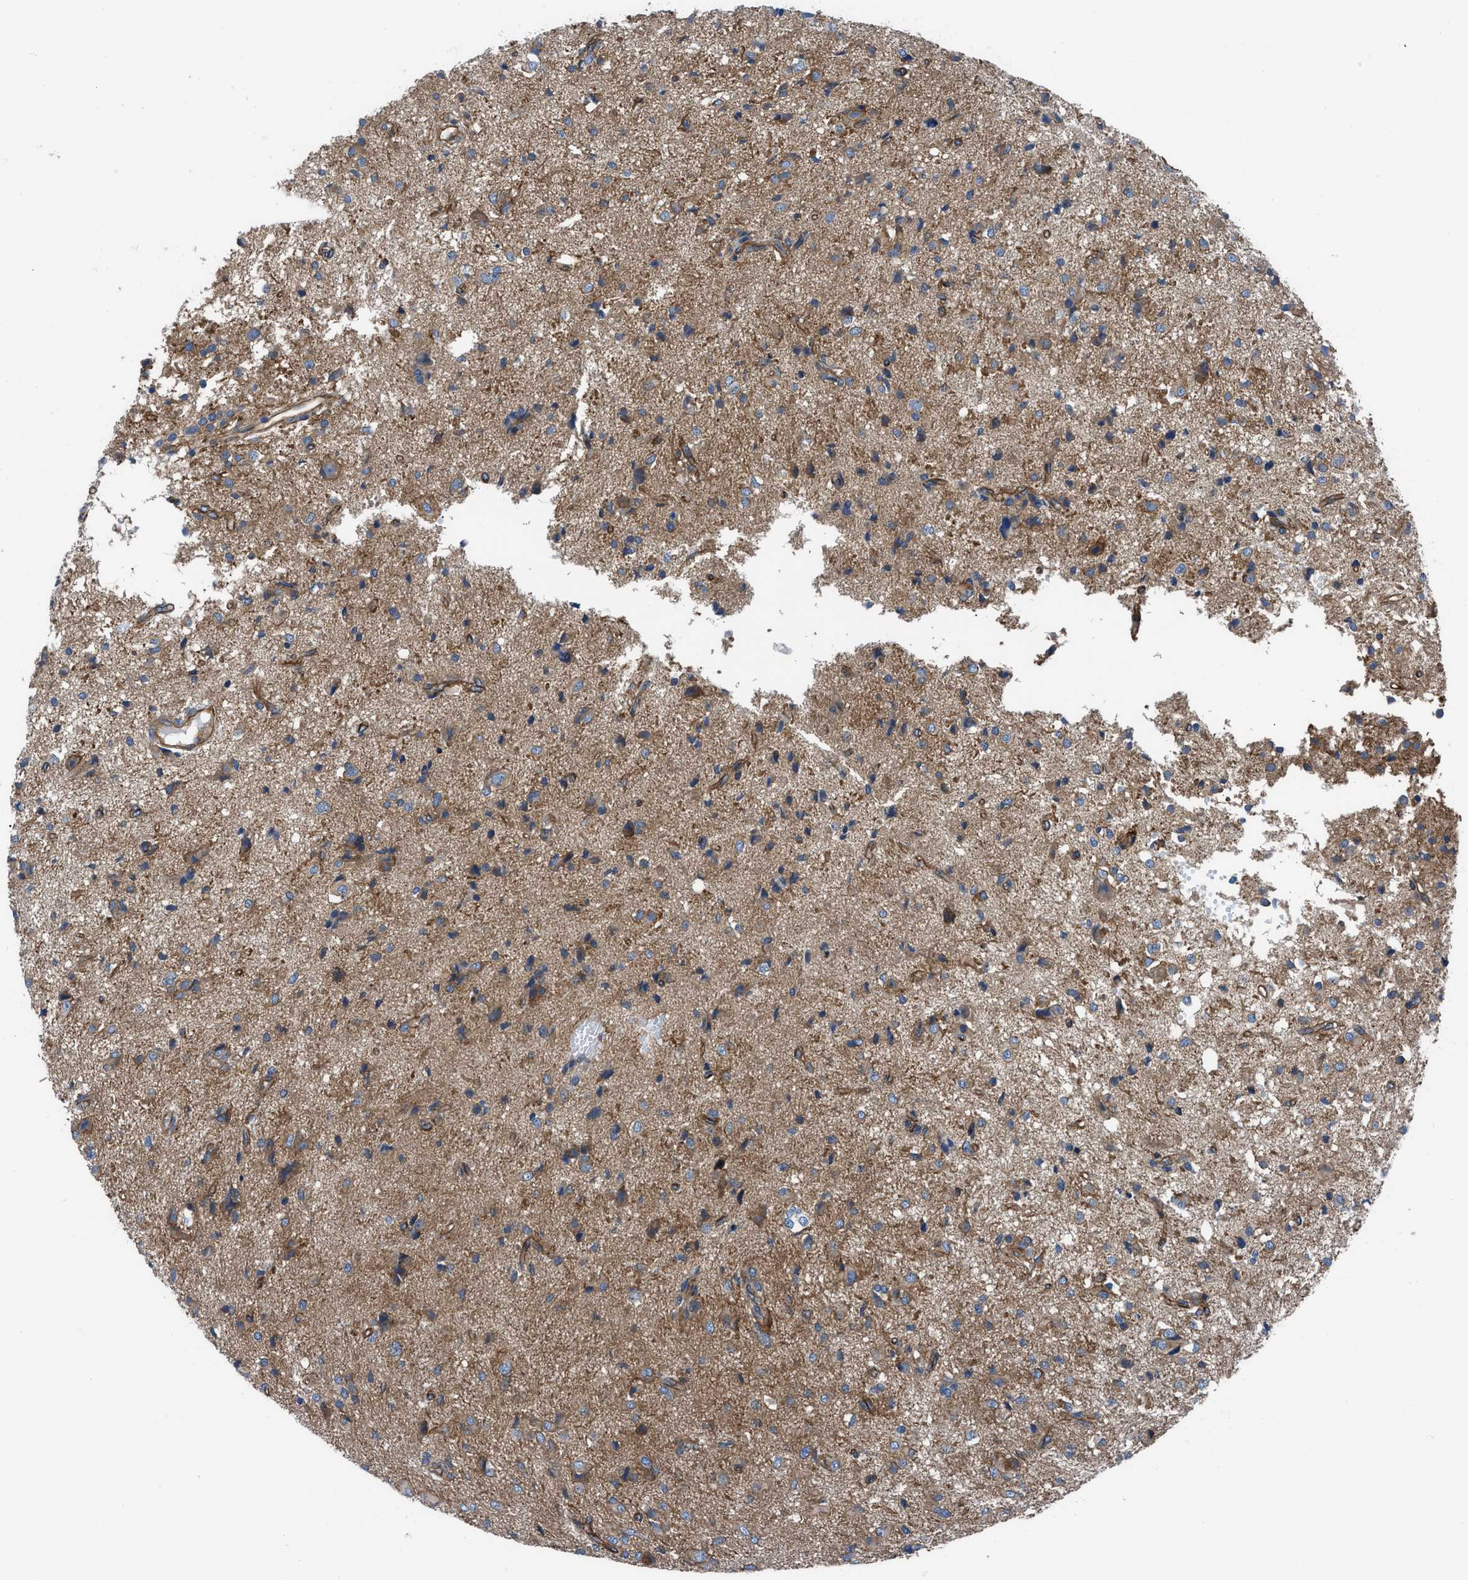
{"staining": {"intensity": "moderate", "quantity": "25%-75%", "location": "cytoplasmic/membranous"}, "tissue": "glioma", "cell_type": "Tumor cells", "image_type": "cancer", "snomed": [{"axis": "morphology", "description": "Glioma, malignant, High grade"}, {"axis": "topography", "description": "Brain"}], "caption": "A brown stain labels moderate cytoplasmic/membranous expression of a protein in malignant glioma (high-grade) tumor cells. The protein is stained brown, and the nuclei are stained in blue (DAB (3,3'-diaminobenzidine) IHC with brightfield microscopy, high magnification).", "gene": "TRIP4", "patient": {"sex": "female", "age": 59}}